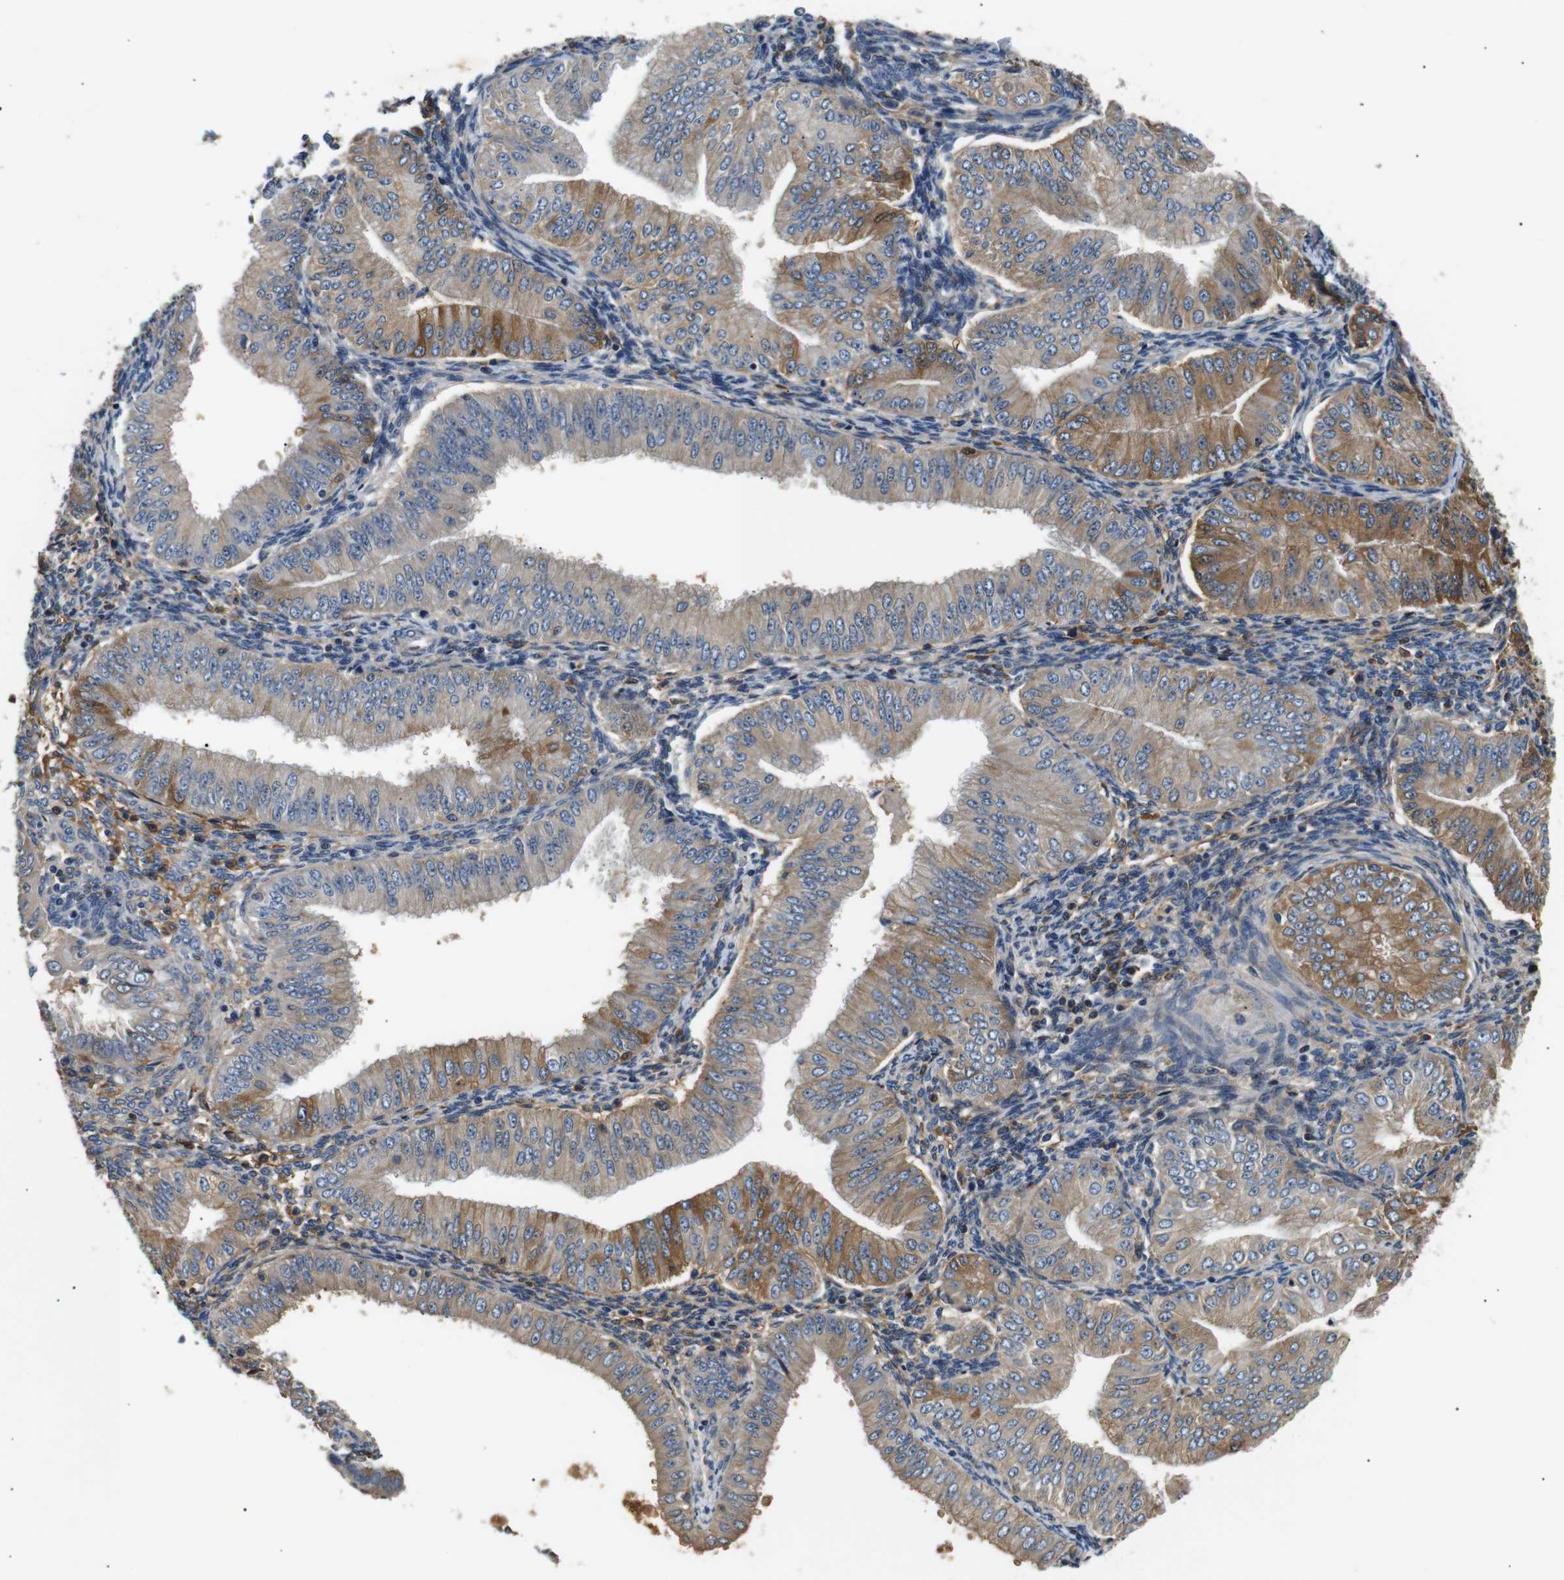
{"staining": {"intensity": "moderate", "quantity": "25%-75%", "location": "cytoplasmic/membranous"}, "tissue": "endometrial cancer", "cell_type": "Tumor cells", "image_type": "cancer", "snomed": [{"axis": "morphology", "description": "Normal tissue, NOS"}, {"axis": "morphology", "description": "Adenocarcinoma, NOS"}, {"axis": "topography", "description": "Endometrium"}], "caption": "IHC micrograph of neoplastic tissue: human adenocarcinoma (endometrial) stained using IHC shows medium levels of moderate protein expression localized specifically in the cytoplasmic/membranous of tumor cells, appearing as a cytoplasmic/membranous brown color.", "gene": "LHCGR", "patient": {"sex": "female", "age": 53}}